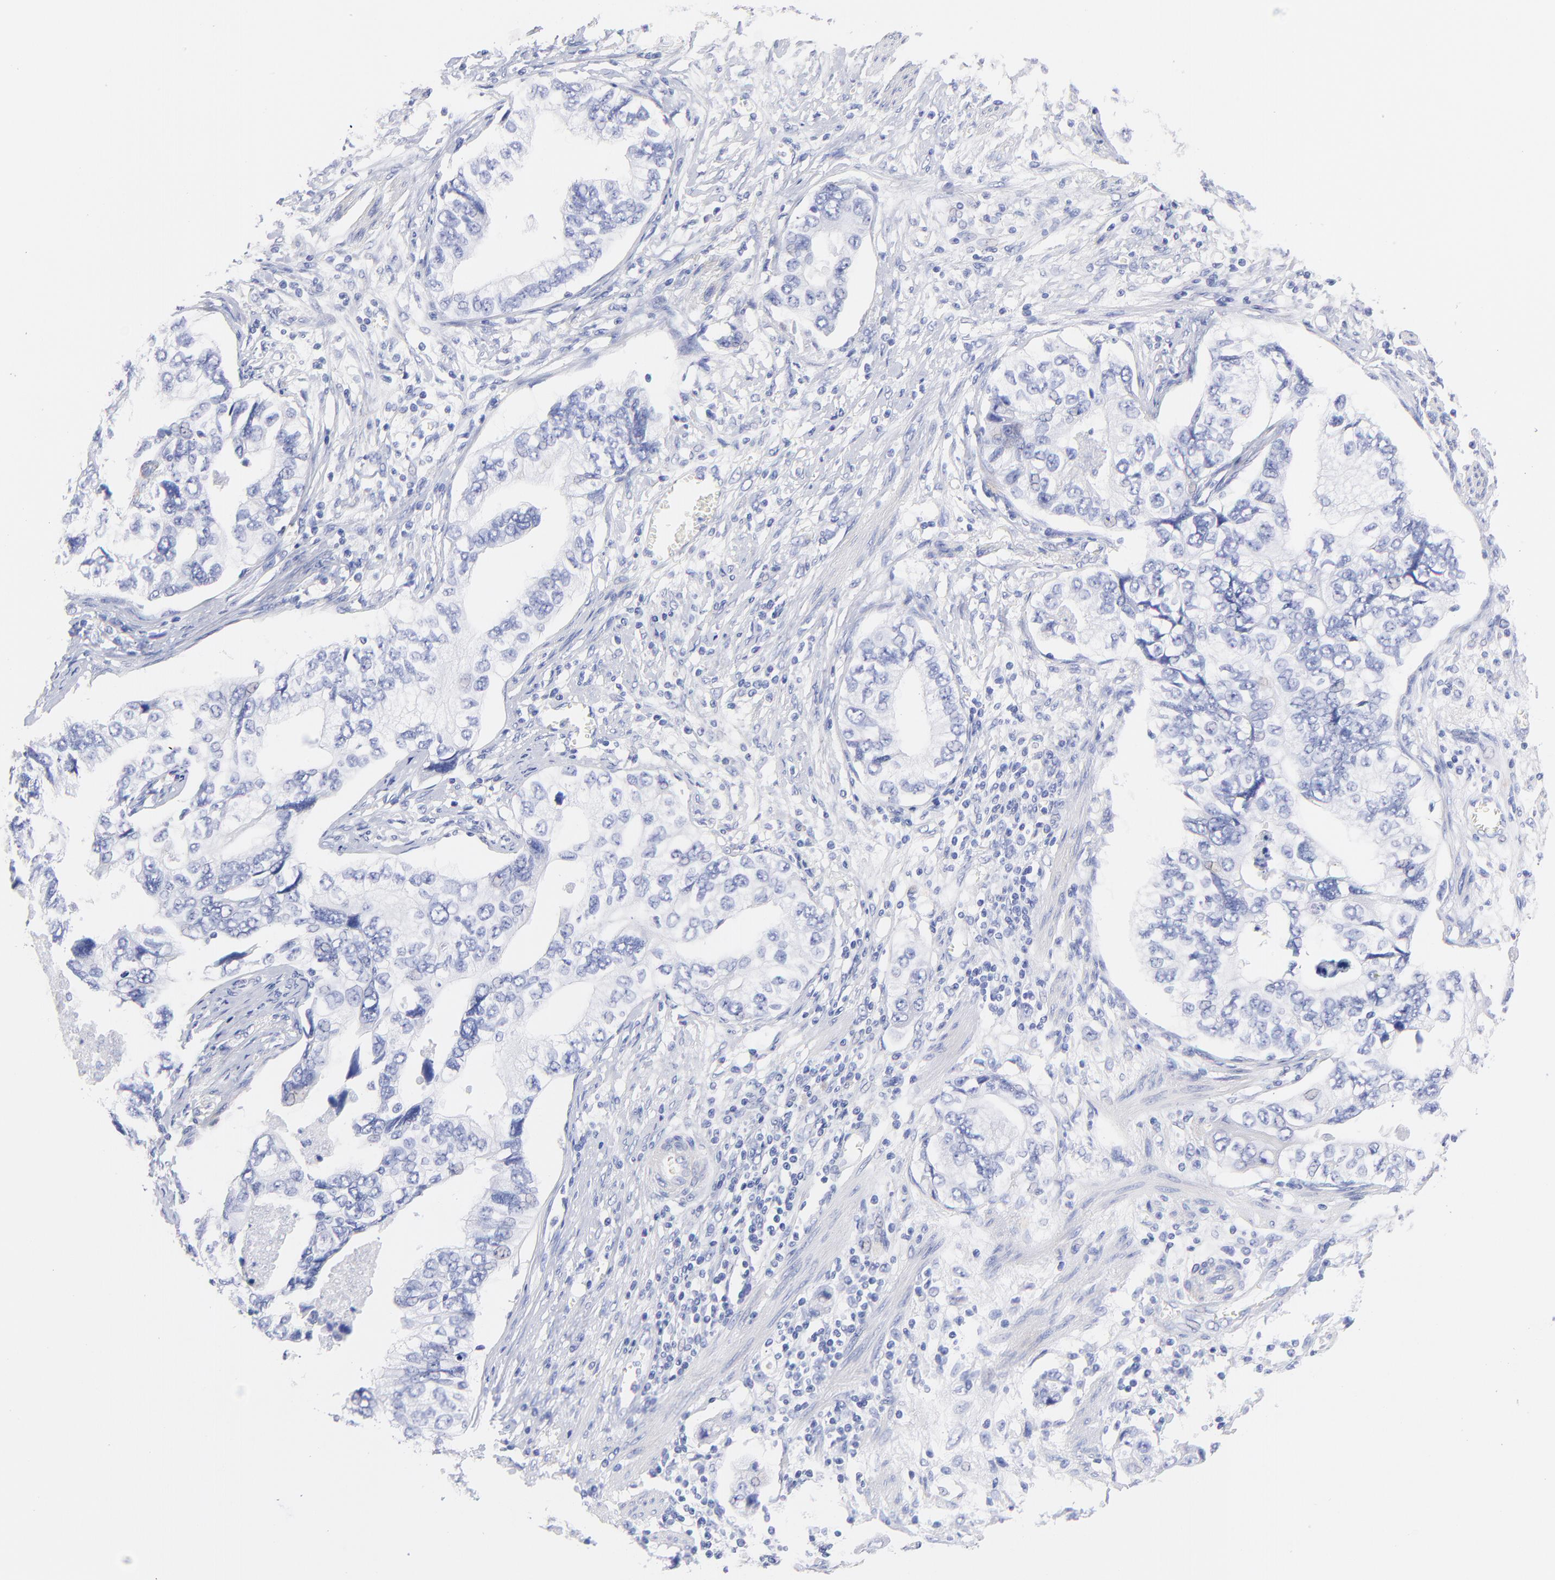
{"staining": {"intensity": "negative", "quantity": "none", "location": "none"}, "tissue": "stomach cancer", "cell_type": "Tumor cells", "image_type": "cancer", "snomed": [{"axis": "morphology", "description": "Adenocarcinoma, NOS"}, {"axis": "topography", "description": "Pancreas"}, {"axis": "topography", "description": "Stomach, upper"}], "caption": "Tumor cells are negative for protein expression in human adenocarcinoma (stomach).", "gene": "C1QTNF6", "patient": {"sex": "male", "age": 77}}